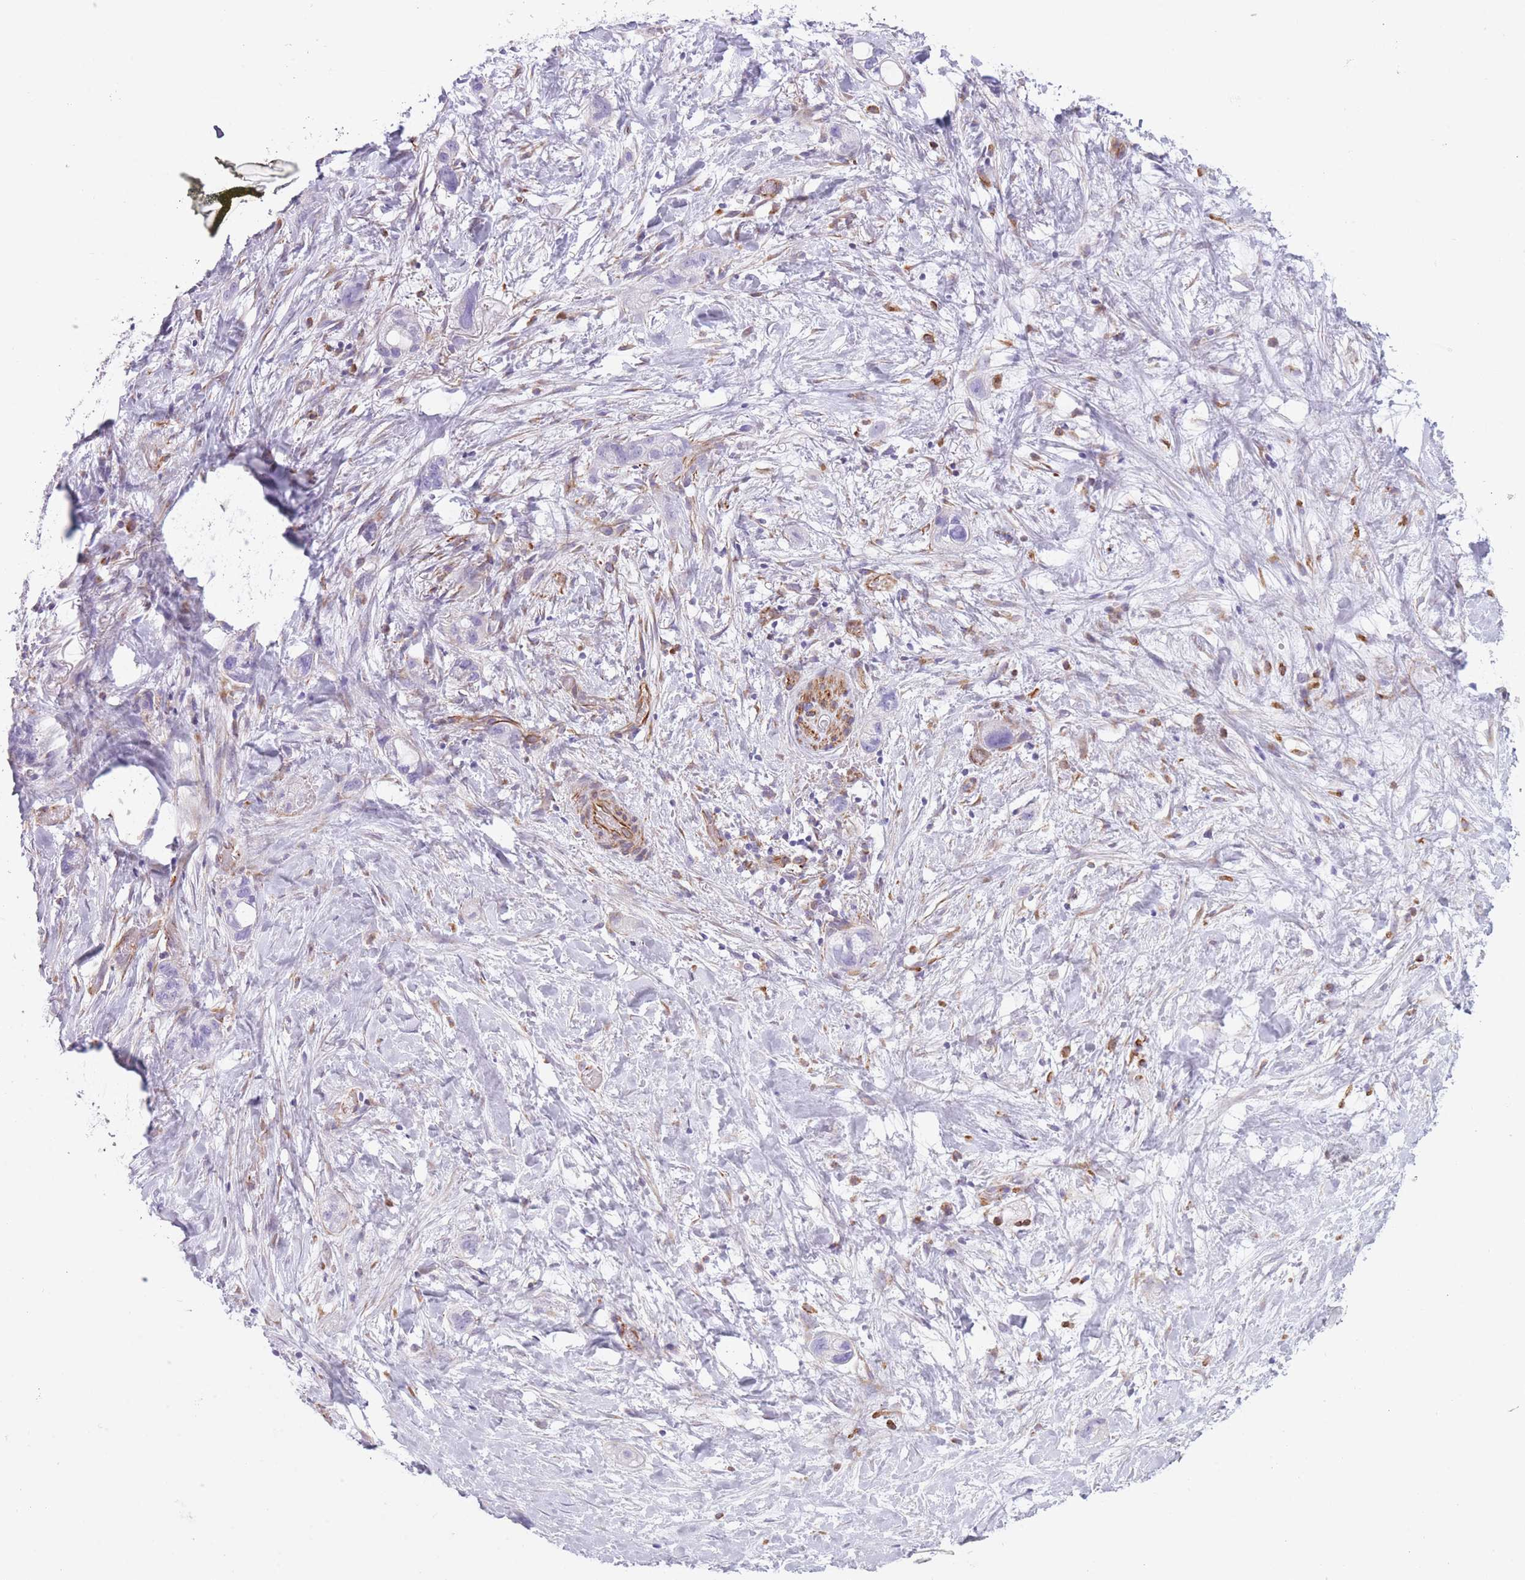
{"staining": {"intensity": "negative", "quantity": "none", "location": "none"}, "tissue": "stomach cancer", "cell_type": "Tumor cells", "image_type": "cancer", "snomed": [{"axis": "morphology", "description": "Adenocarcinoma, NOS"}, {"axis": "topography", "description": "Stomach"}, {"axis": "topography", "description": "Stomach, lower"}], "caption": "Tumor cells are negative for protein expression in human adenocarcinoma (stomach). (Stains: DAB (3,3'-diaminobenzidine) IHC with hematoxylin counter stain, Microscopy: brightfield microscopy at high magnification).", "gene": "PTCD1", "patient": {"sex": "female", "age": 48}}